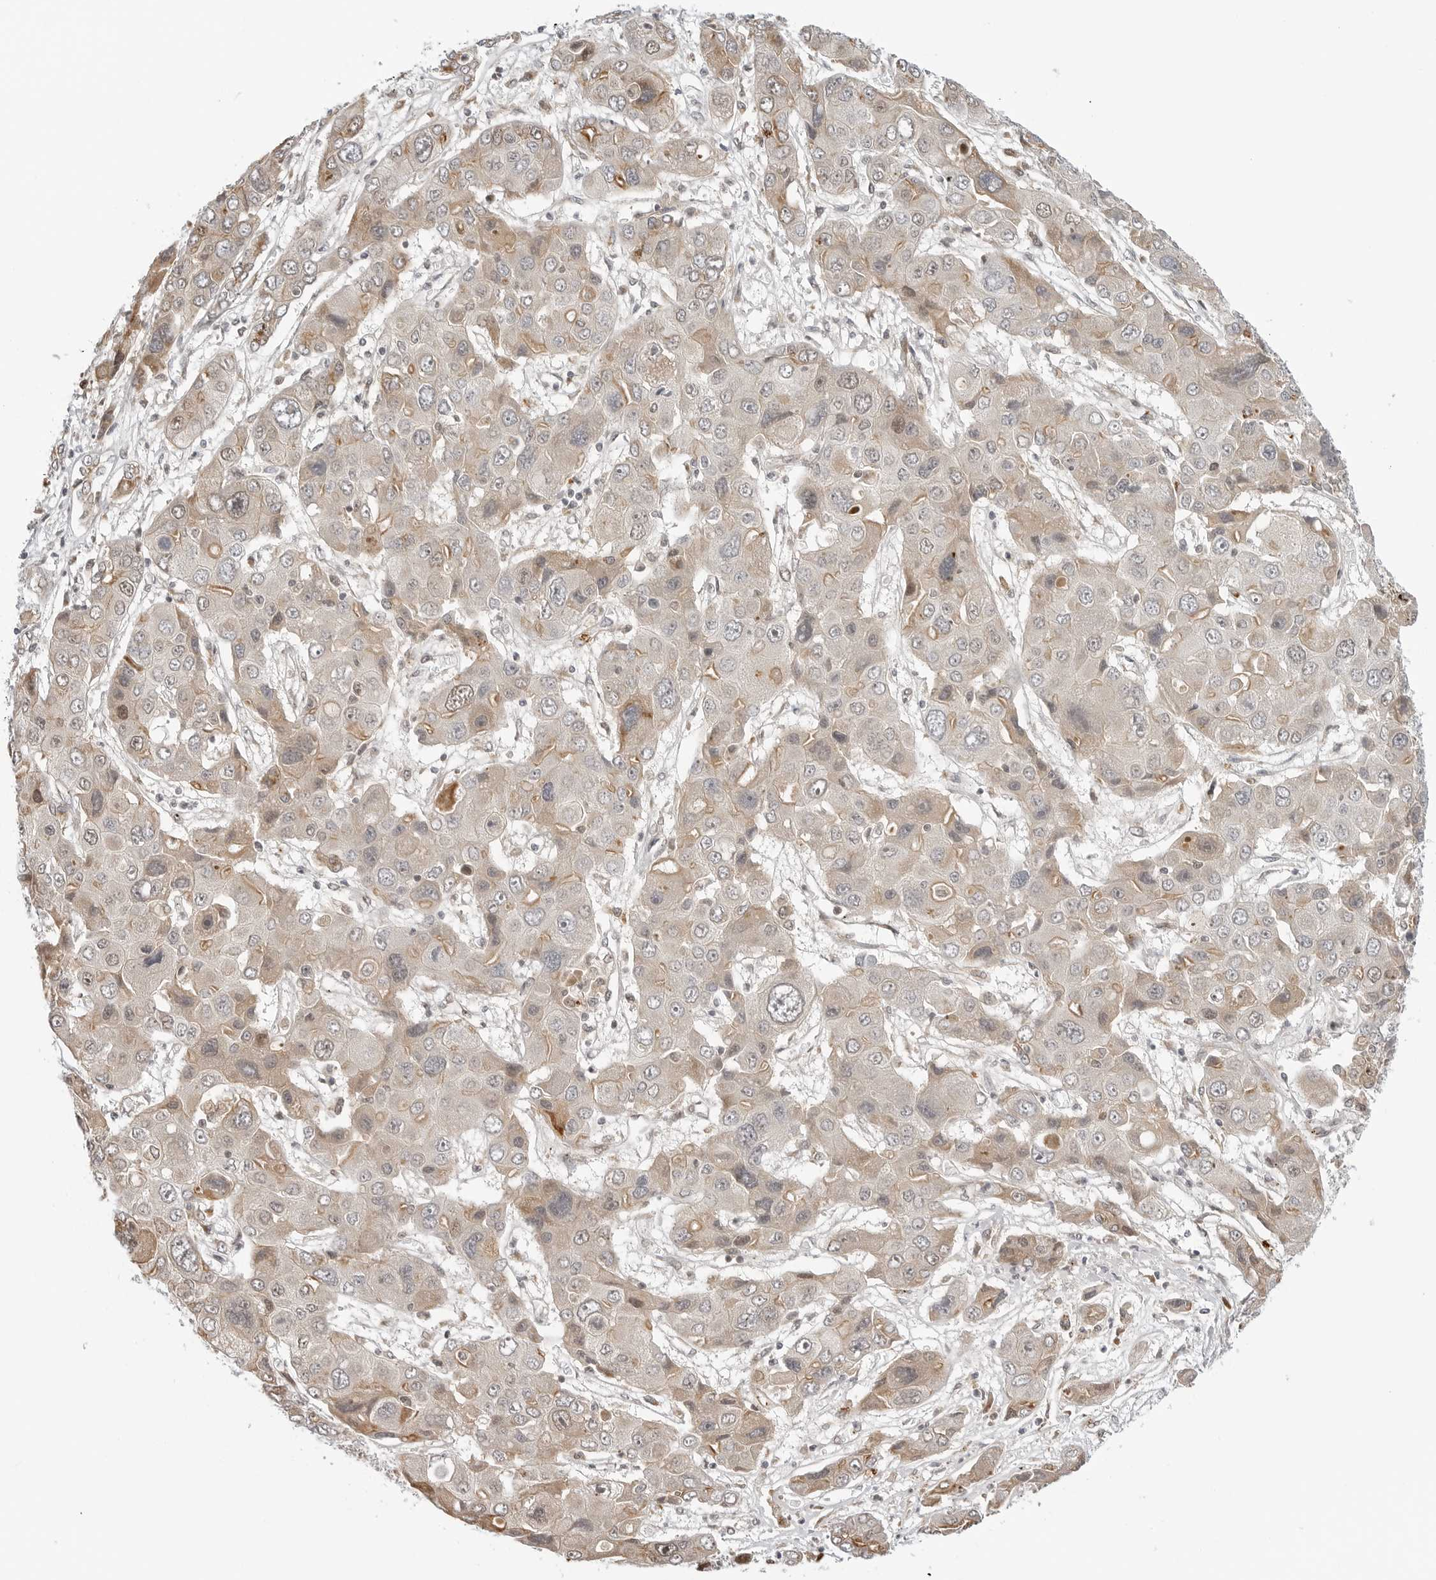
{"staining": {"intensity": "weak", "quantity": "<25%", "location": "cytoplasmic/membranous"}, "tissue": "liver cancer", "cell_type": "Tumor cells", "image_type": "cancer", "snomed": [{"axis": "morphology", "description": "Cholangiocarcinoma"}, {"axis": "topography", "description": "Liver"}], "caption": "This is an IHC histopathology image of cholangiocarcinoma (liver). There is no expression in tumor cells.", "gene": "TIPRL", "patient": {"sex": "male", "age": 67}}